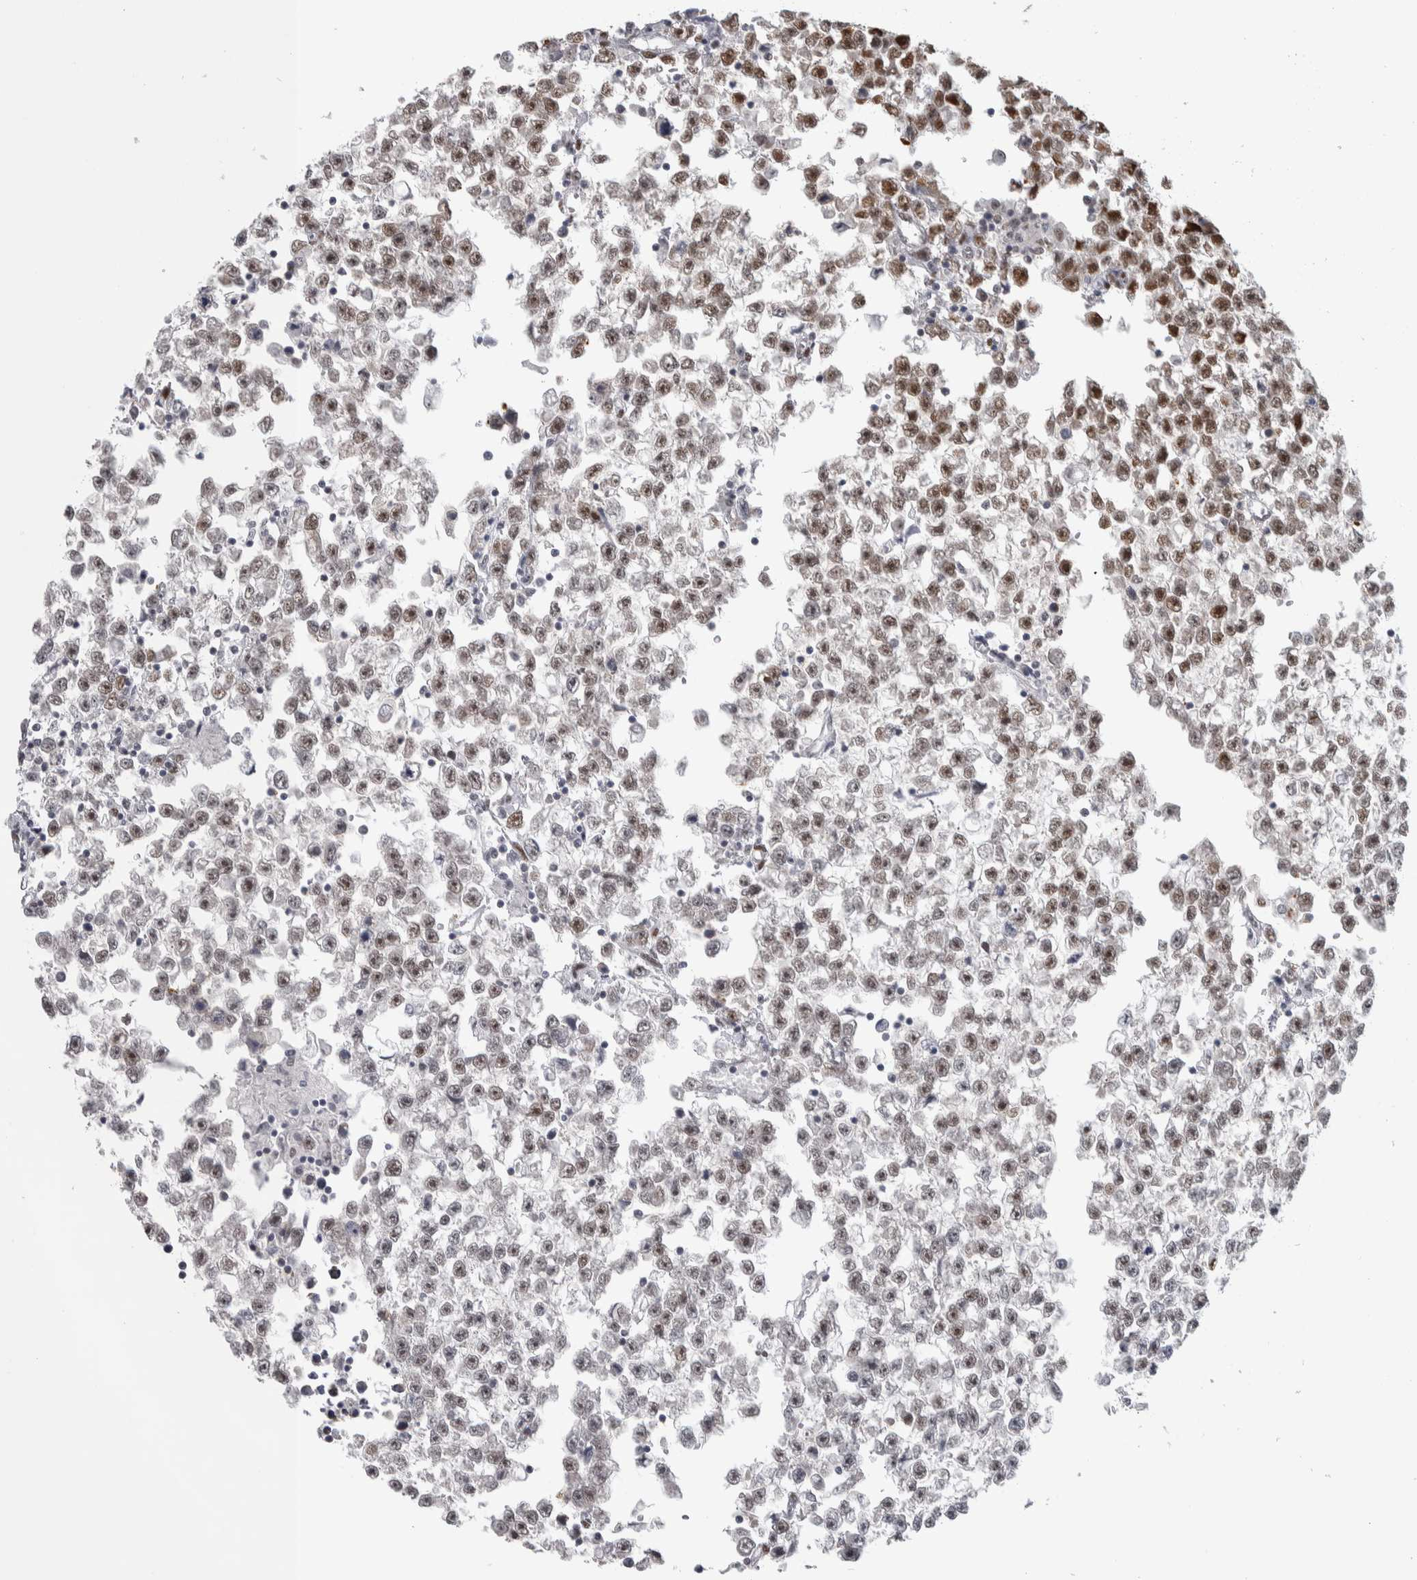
{"staining": {"intensity": "moderate", "quantity": "25%-75%", "location": "nuclear"}, "tissue": "testis cancer", "cell_type": "Tumor cells", "image_type": "cancer", "snomed": [{"axis": "morphology", "description": "Seminoma, NOS"}, {"axis": "morphology", "description": "Carcinoma, Embryonal, NOS"}, {"axis": "topography", "description": "Testis"}], "caption": "Testis cancer stained with DAB IHC demonstrates medium levels of moderate nuclear staining in approximately 25%-75% of tumor cells.", "gene": "HEXIM2", "patient": {"sex": "male", "age": 51}}